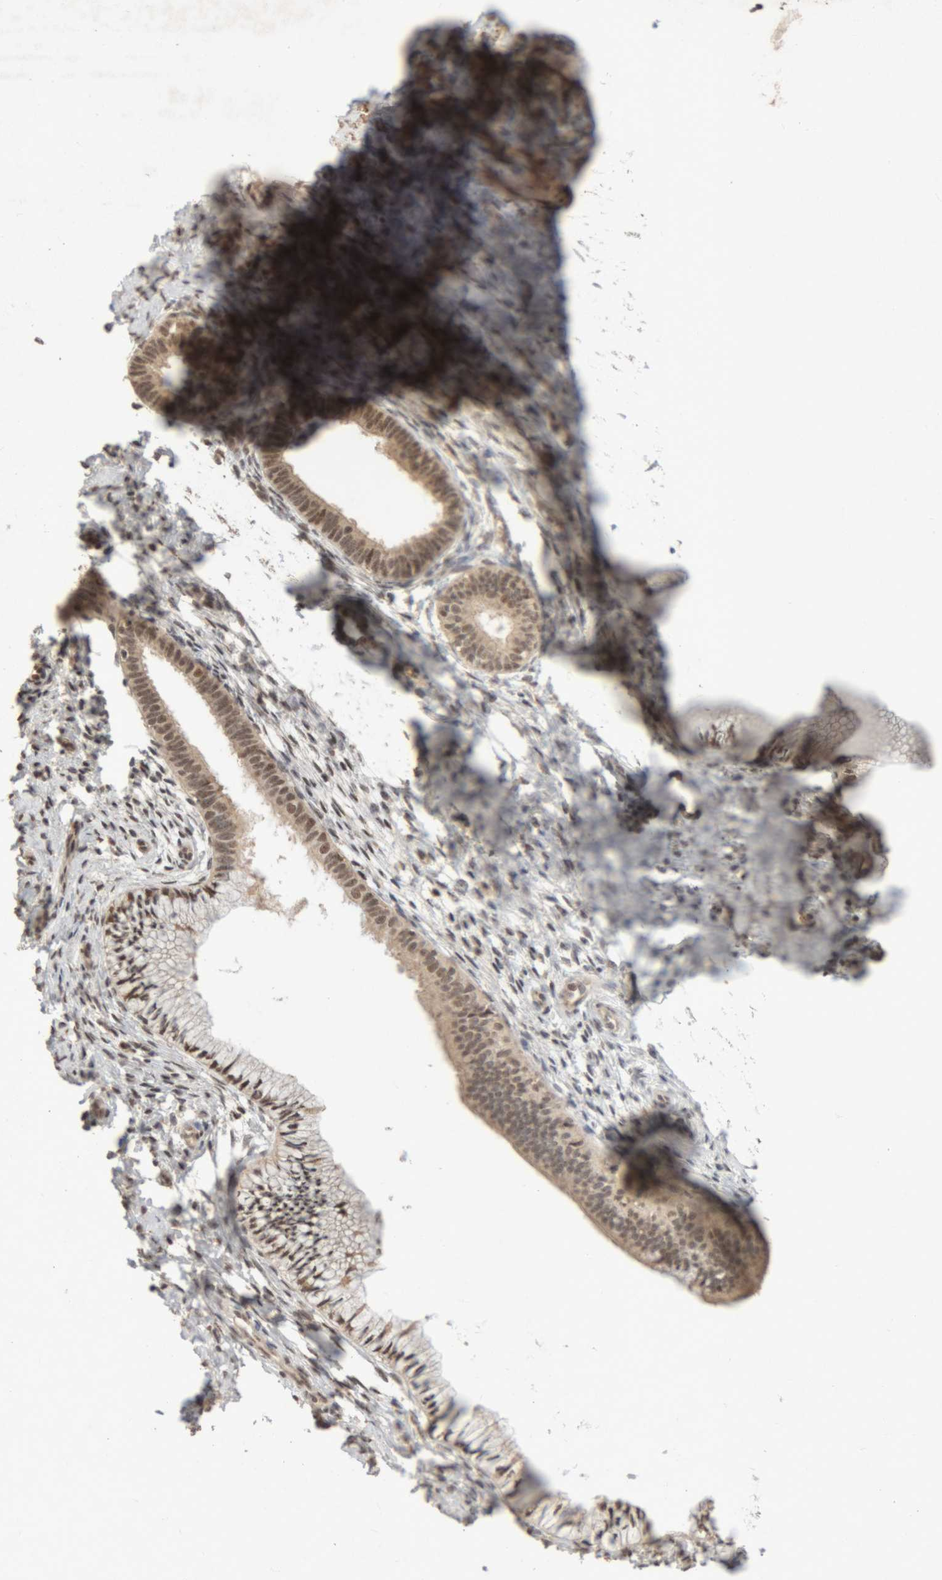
{"staining": {"intensity": "strong", "quantity": ">75%", "location": "cytoplasmic/membranous,nuclear"}, "tissue": "cervix", "cell_type": "Glandular cells", "image_type": "normal", "snomed": [{"axis": "morphology", "description": "Normal tissue, NOS"}, {"axis": "topography", "description": "Cervix"}], "caption": "A micrograph of human cervix stained for a protein reveals strong cytoplasmic/membranous,nuclear brown staining in glandular cells. Immunohistochemistry (ihc) stains the protein in brown and the nuclei are stained blue.", "gene": "KEAP1", "patient": {"sex": "female", "age": 36}}